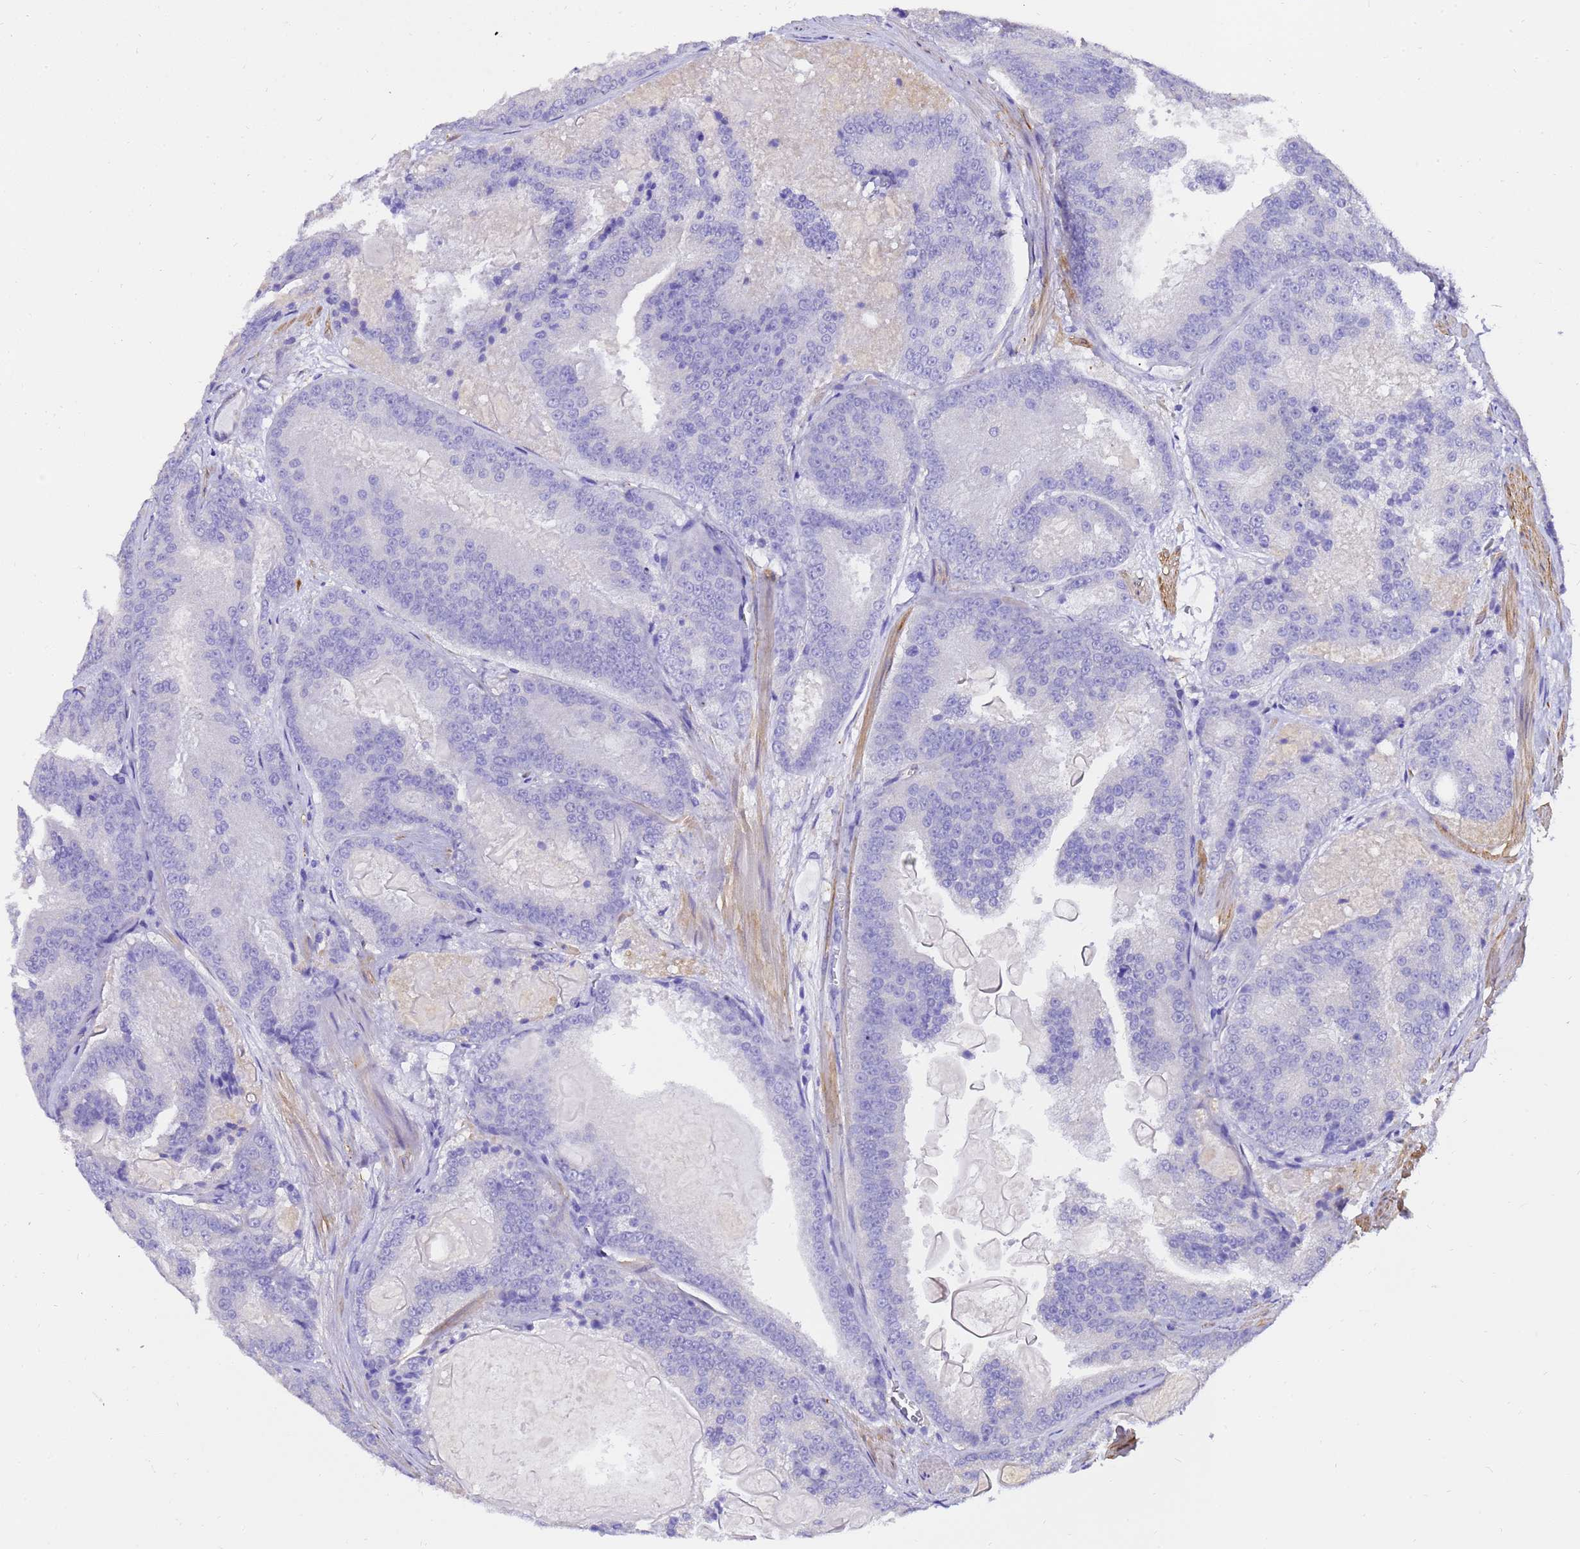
{"staining": {"intensity": "negative", "quantity": "none", "location": "none"}, "tissue": "prostate cancer", "cell_type": "Tumor cells", "image_type": "cancer", "snomed": [{"axis": "morphology", "description": "Adenocarcinoma, High grade"}, {"axis": "topography", "description": "Prostate"}], "caption": "Tumor cells are negative for brown protein staining in prostate adenocarcinoma (high-grade).", "gene": "HSPB6", "patient": {"sex": "male", "age": 61}}